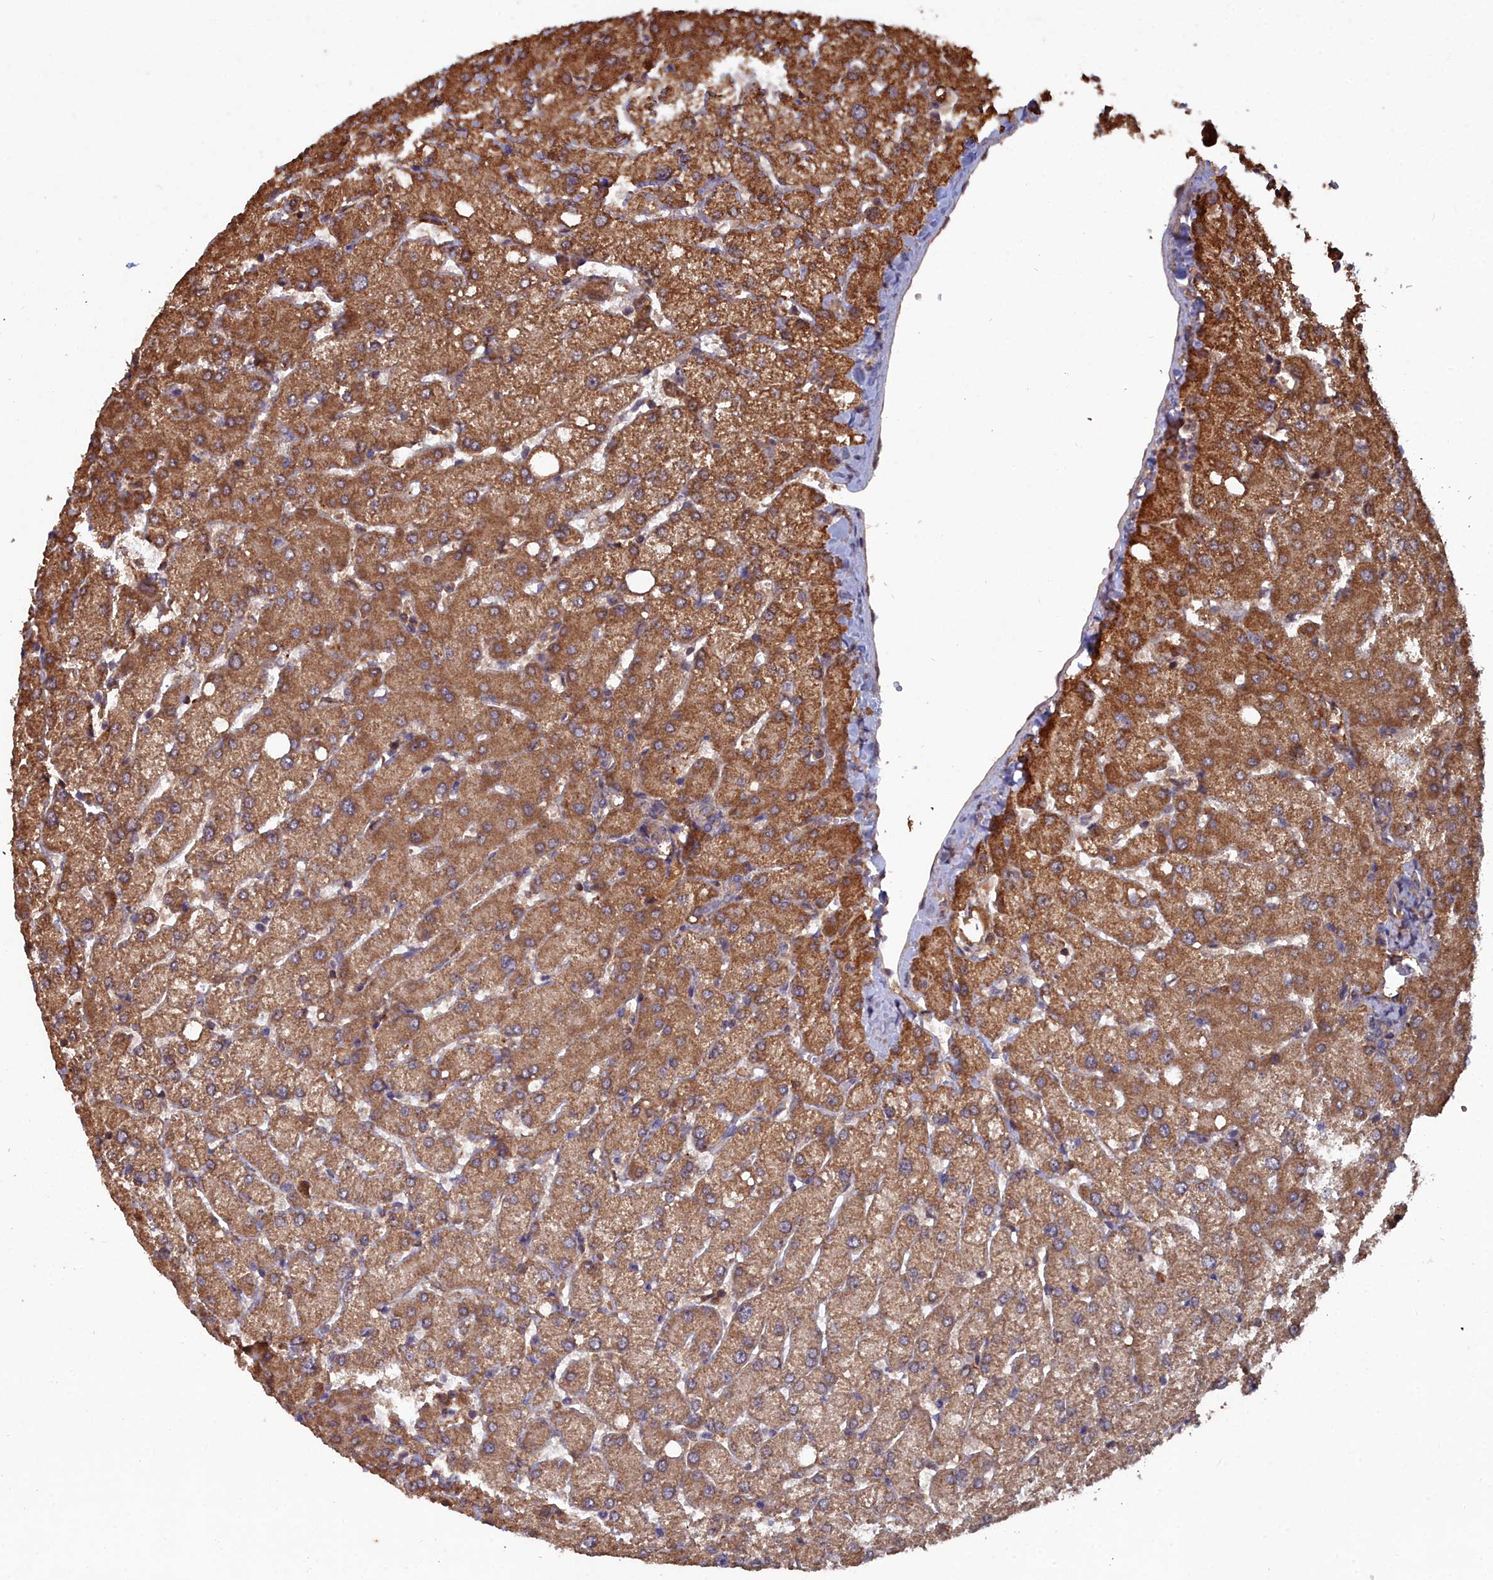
{"staining": {"intensity": "weak", "quantity": "25%-75%", "location": "cytoplasmic/membranous"}, "tissue": "liver", "cell_type": "Cholangiocytes", "image_type": "normal", "snomed": [{"axis": "morphology", "description": "Normal tissue, NOS"}, {"axis": "topography", "description": "Liver"}], "caption": "The micrograph demonstrates immunohistochemical staining of benign liver. There is weak cytoplasmic/membranous staining is appreciated in approximately 25%-75% of cholangiocytes. Immunohistochemistry (ihc) stains the protein of interest in brown and the nuclei are stained blue.", "gene": "GFRA2", "patient": {"sex": "female", "age": 54}}